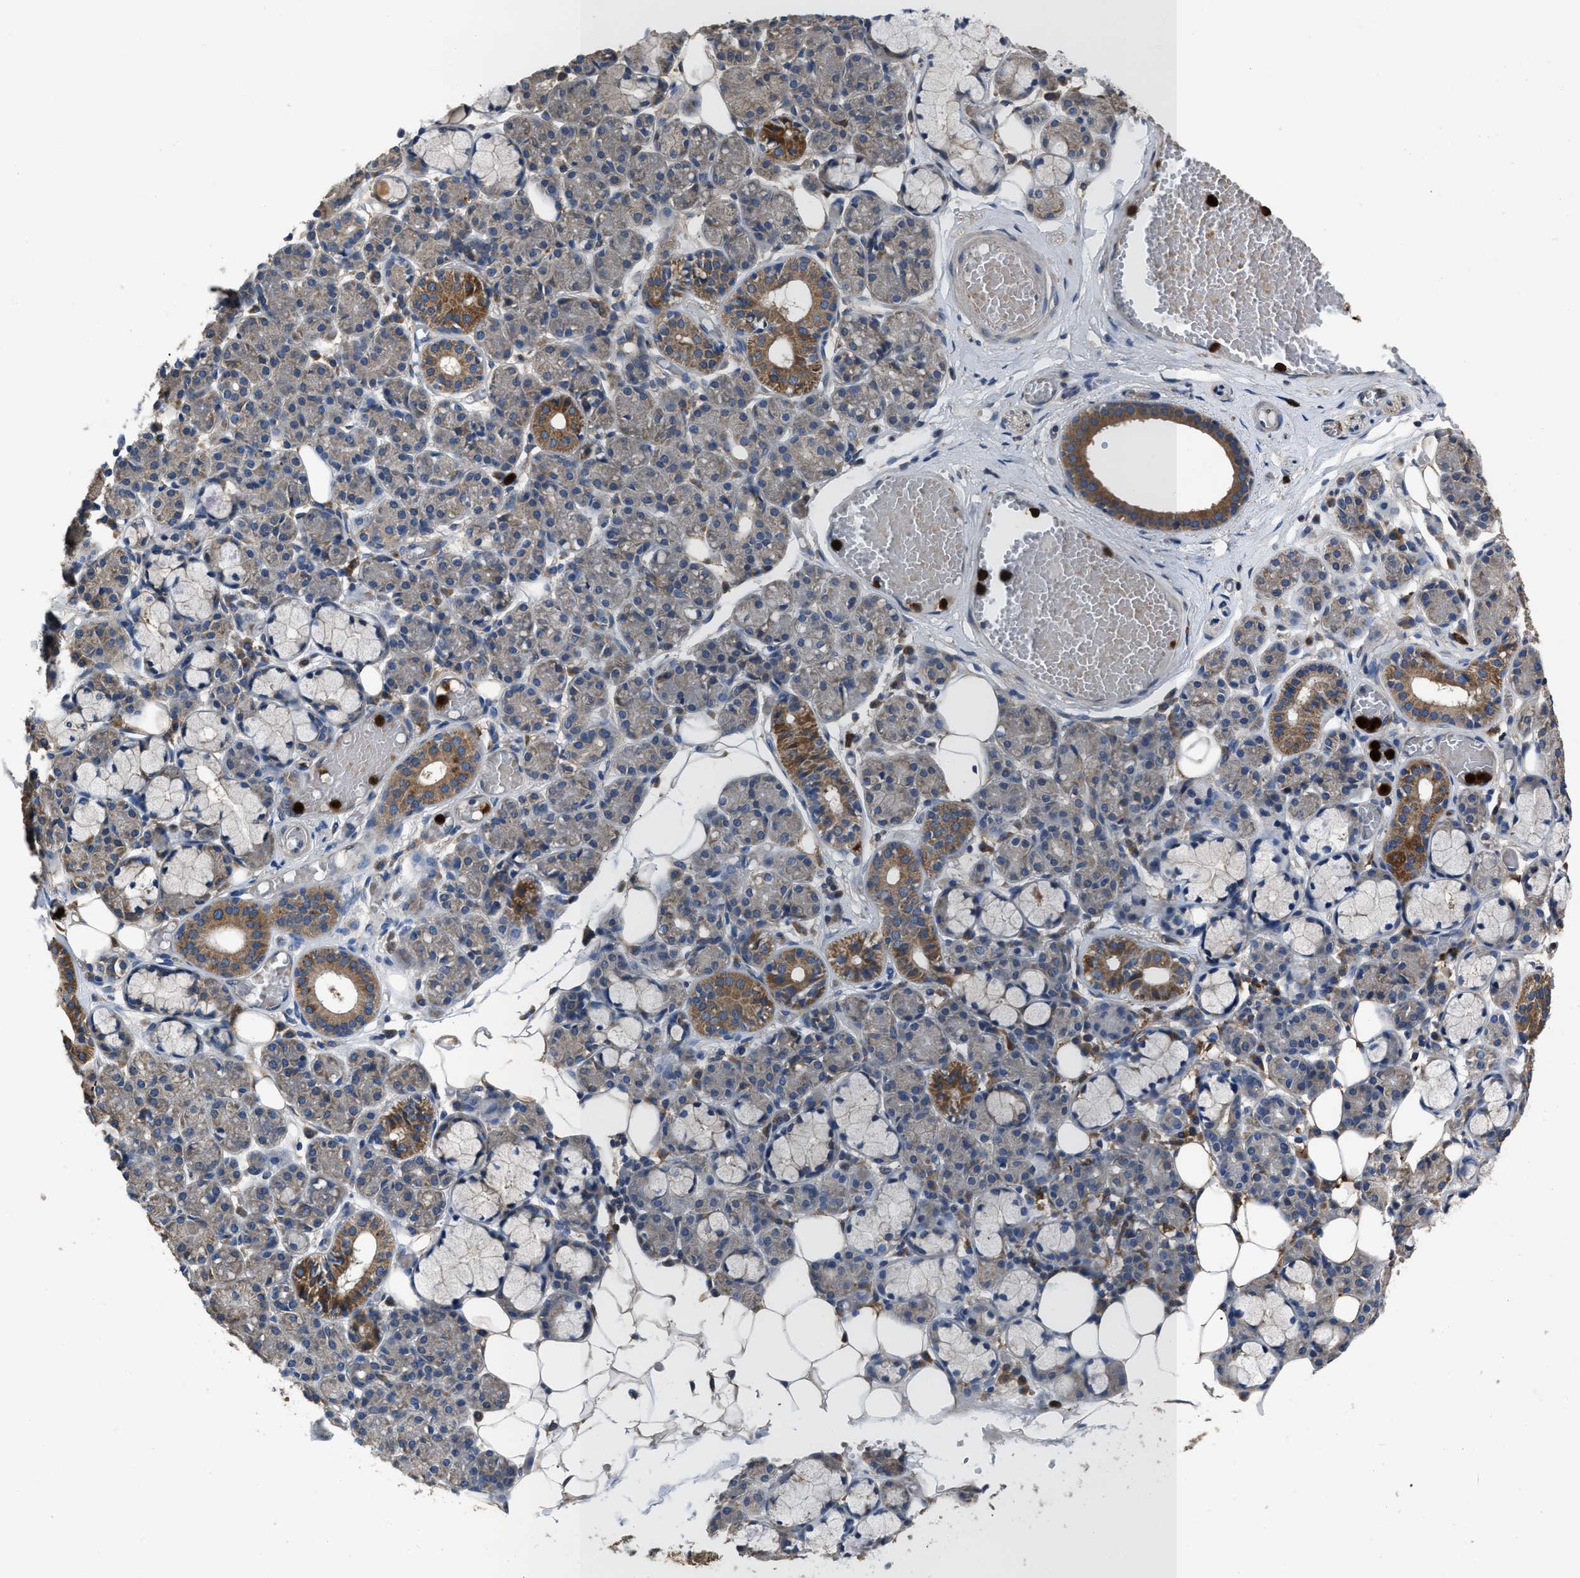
{"staining": {"intensity": "moderate", "quantity": "<25%", "location": "cytoplasmic/membranous"}, "tissue": "salivary gland", "cell_type": "Glandular cells", "image_type": "normal", "snomed": [{"axis": "morphology", "description": "Normal tissue, NOS"}, {"axis": "topography", "description": "Salivary gland"}], "caption": "High-power microscopy captured an immunohistochemistry (IHC) histopathology image of normal salivary gland, revealing moderate cytoplasmic/membranous expression in about <25% of glandular cells. (Brightfield microscopy of DAB IHC at high magnification).", "gene": "ANGPT1", "patient": {"sex": "male", "age": 63}}